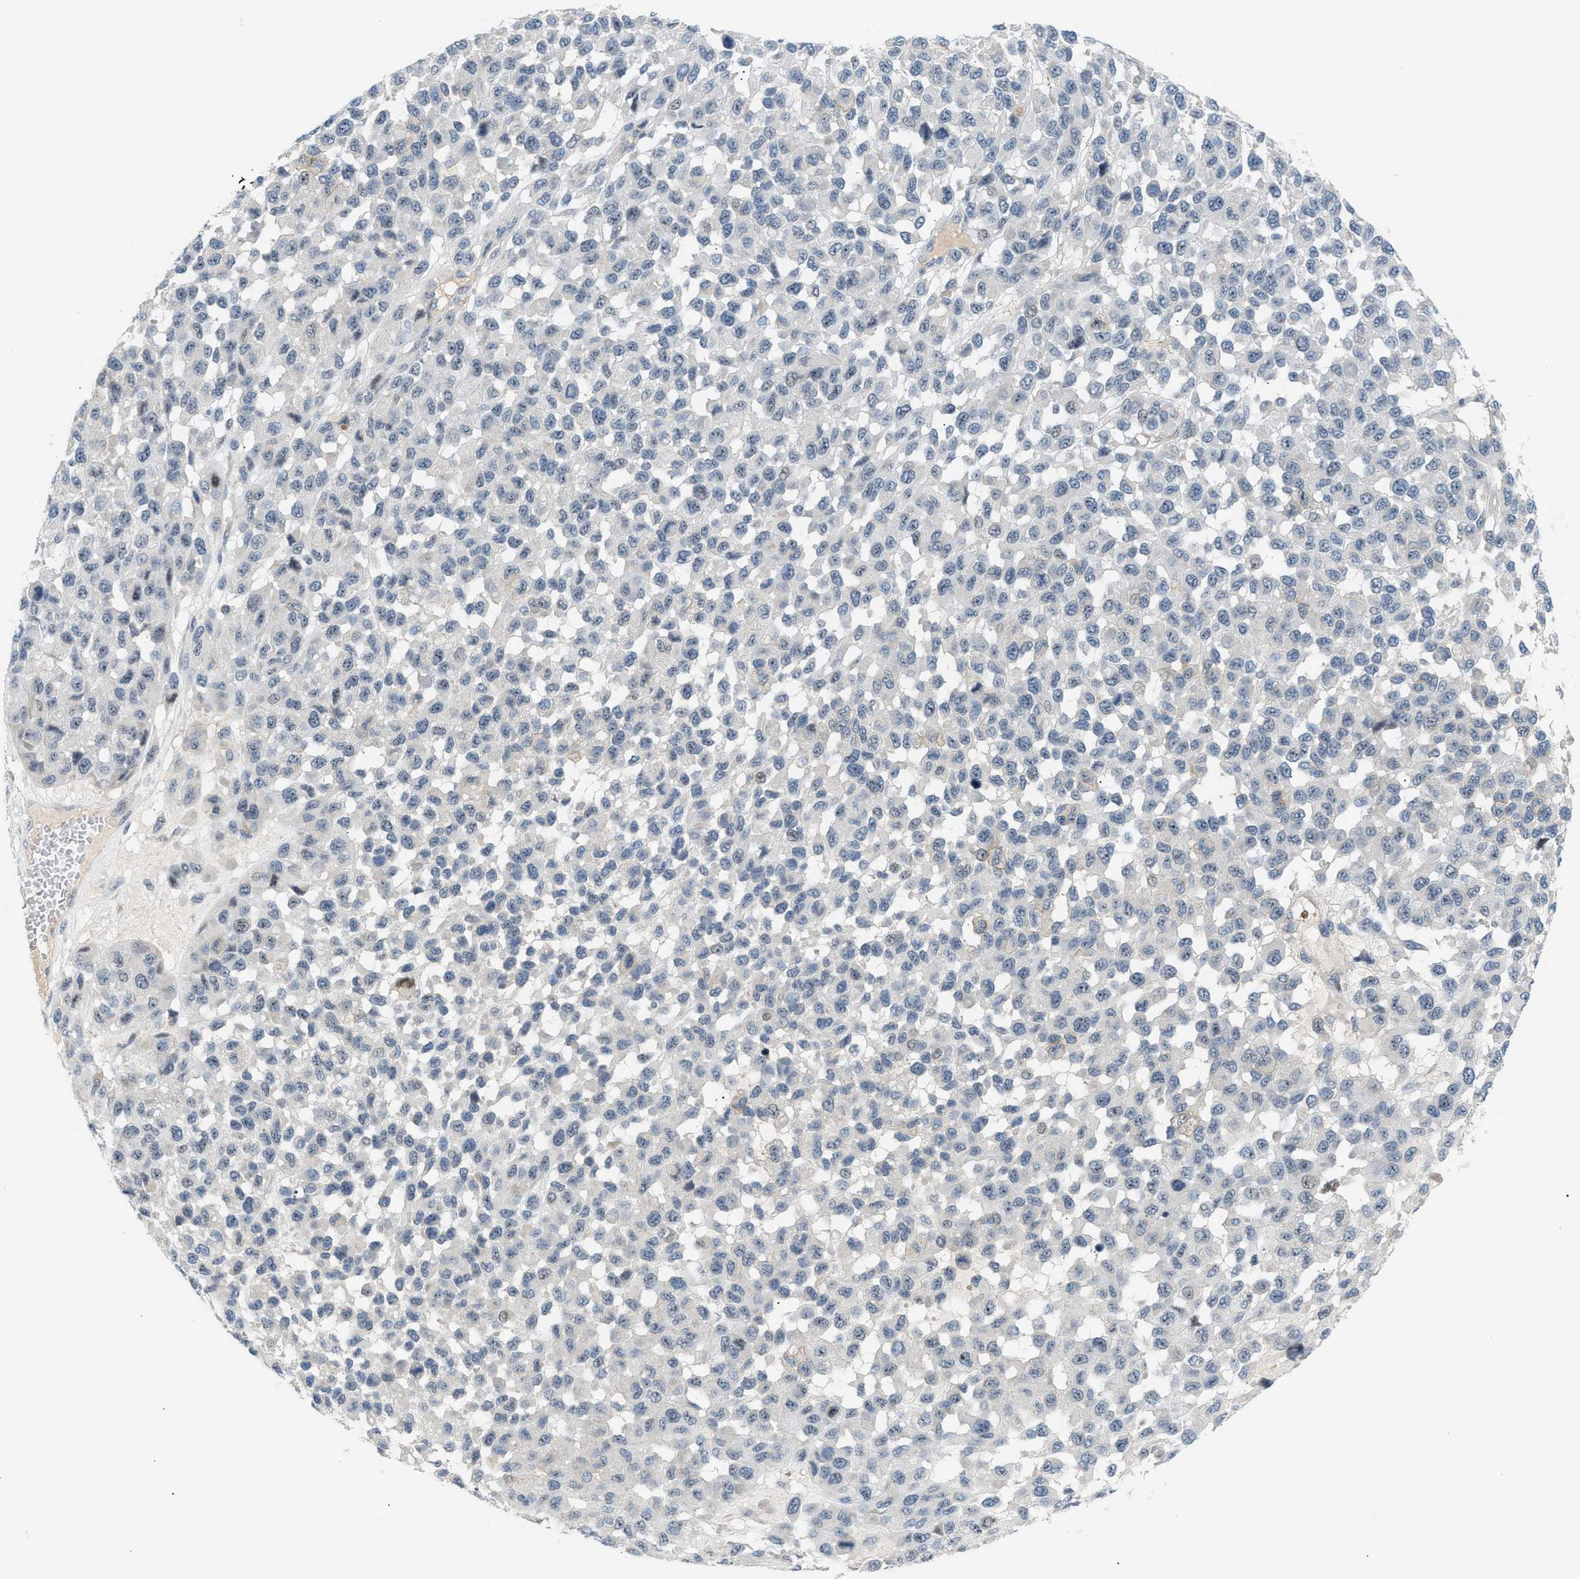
{"staining": {"intensity": "weak", "quantity": "<25%", "location": "nuclear"}, "tissue": "melanoma", "cell_type": "Tumor cells", "image_type": "cancer", "snomed": [{"axis": "morphology", "description": "Malignant melanoma, NOS"}, {"axis": "topography", "description": "Skin"}], "caption": "The immunohistochemistry (IHC) photomicrograph has no significant positivity in tumor cells of malignant melanoma tissue.", "gene": "NPS", "patient": {"sex": "male", "age": 62}}